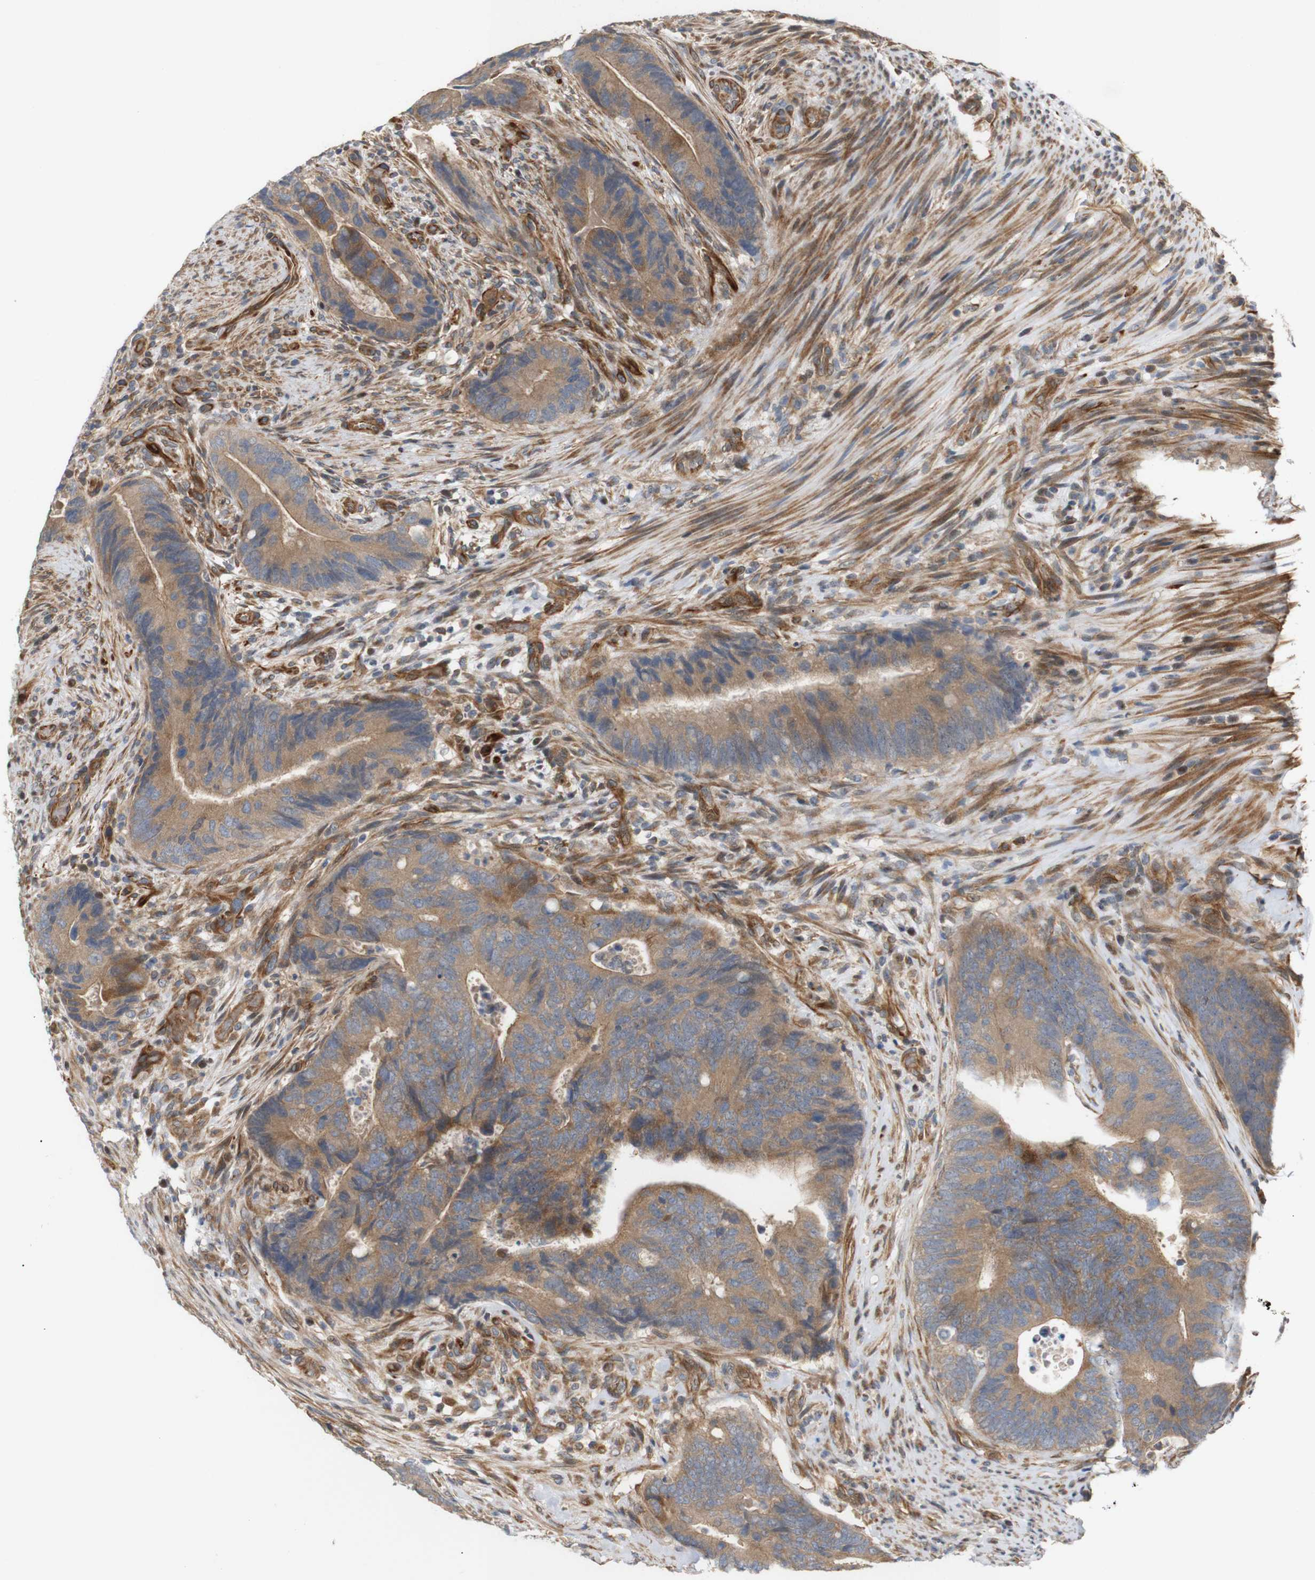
{"staining": {"intensity": "moderate", "quantity": ">75%", "location": "cytoplasmic/membranous"}, "tissue": "colorectal cancer", "cell_type": "Tumor cells", "image_type": "cancer", "snomed": [{"axis": "morphology", "description": "Normal tissue, NOS"}, {"axis": "morphology", "description": "Adenocarcinoma, NOS"}, {"axis": "topography", "description": "Colon"}], "caption": "High-magnification brightfield microscopy of colorectal adenocarcinoma stained with DAB (brown) and counterstained with hematoxylin (blue). tumor cells exhibit moderate cytoplasmic/membranous positivity is seen in approximately>75% of cells.", "gene": "RPTOR", "patient": {"sex": "male", "age": 56}}